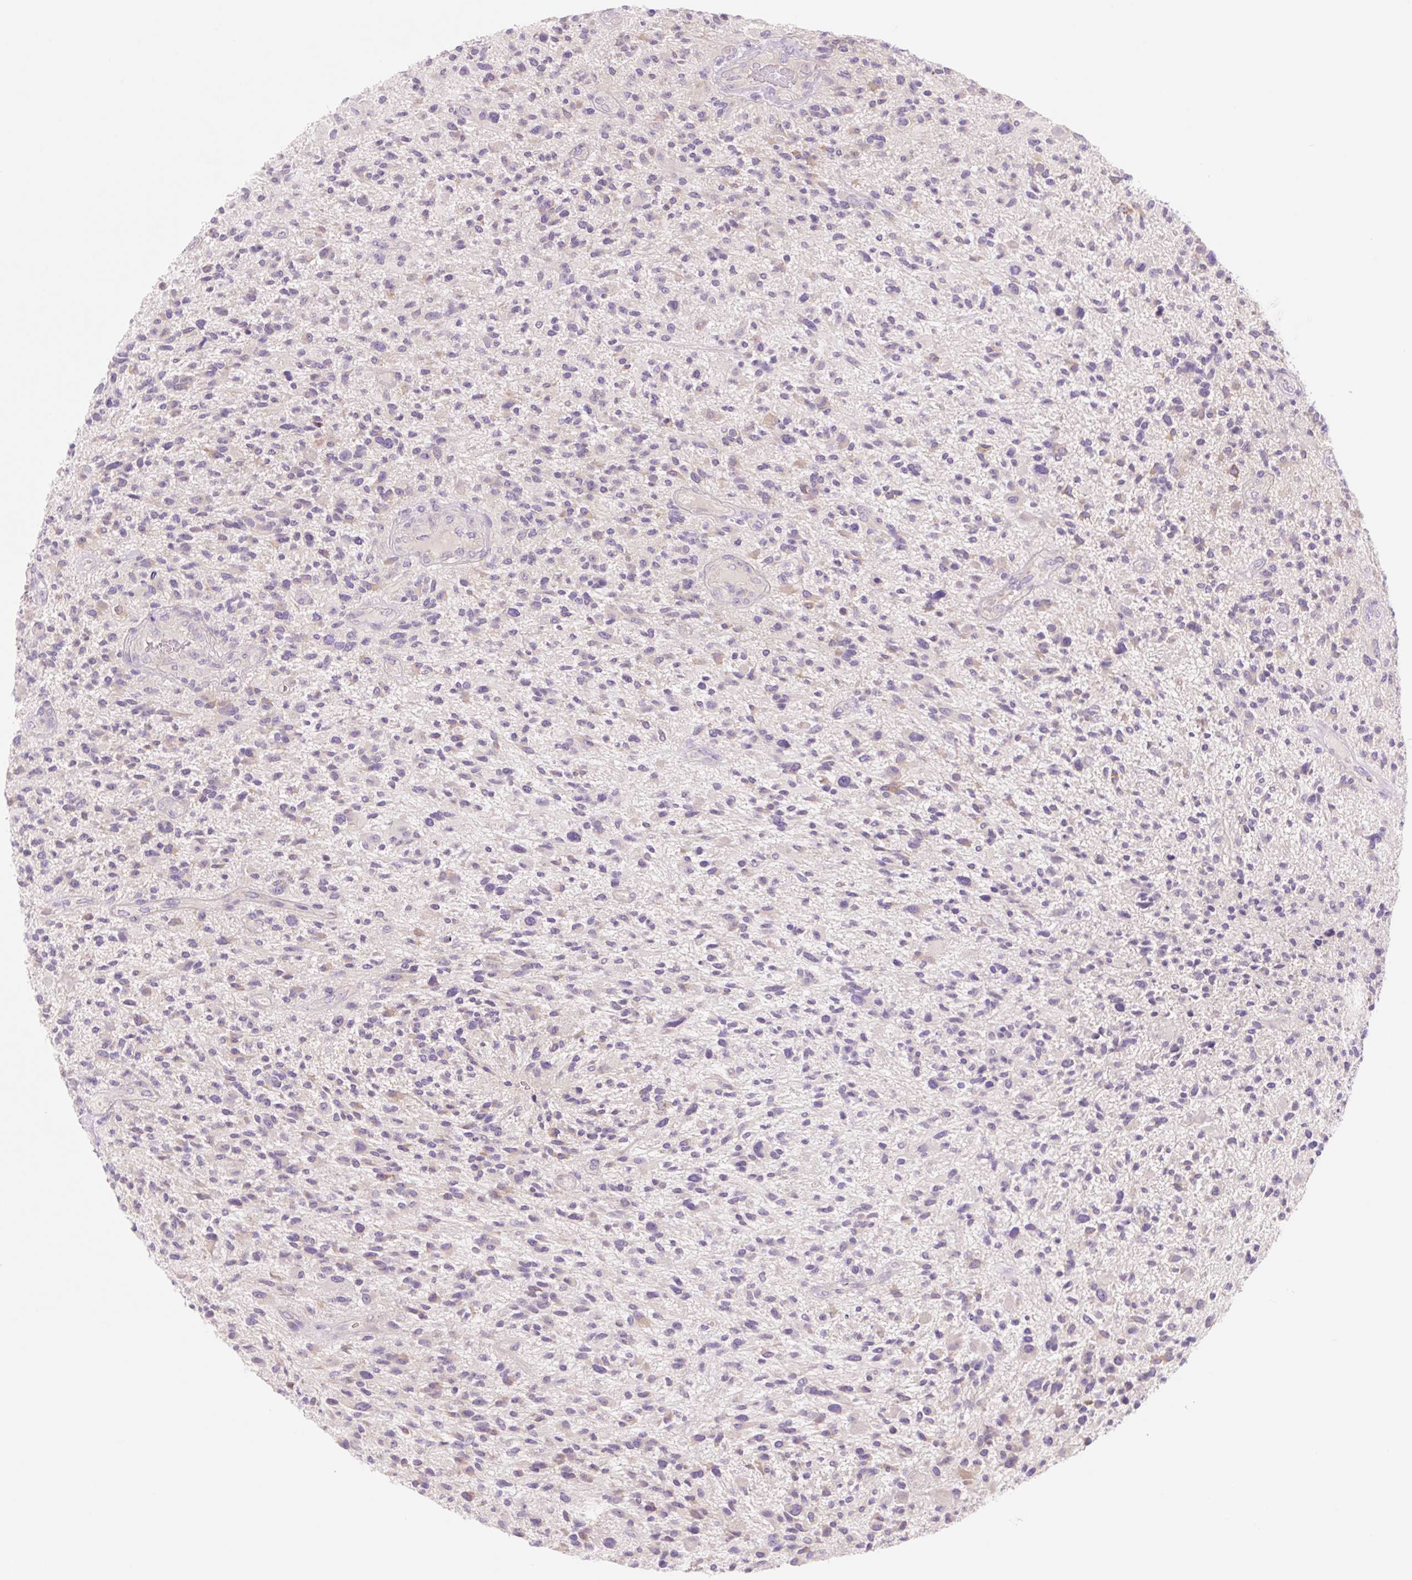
{"staining": {"intensity": "negative", "quantity": "none", "location": "none"}, "tissue": "glioma", "cell_type": "Tumor cells", "image_type": "cancer", "snomed": [{"axis": "morphology", "description": "Glioma, malignant, High grade"}, {"axis": "topography", "description": "Brain"}], "caption": "Malignant glioma (high-grade) was stained to show a protein in brown. There is no significant positivity in tumor cells. The staining is performed using DAB (3,3'-diaminobenzidine) brown chromogen with nuclei counter-stained in using hematoxylin.", "gene": "CELF6", "patient": {"sex": "male", "age": 47}}